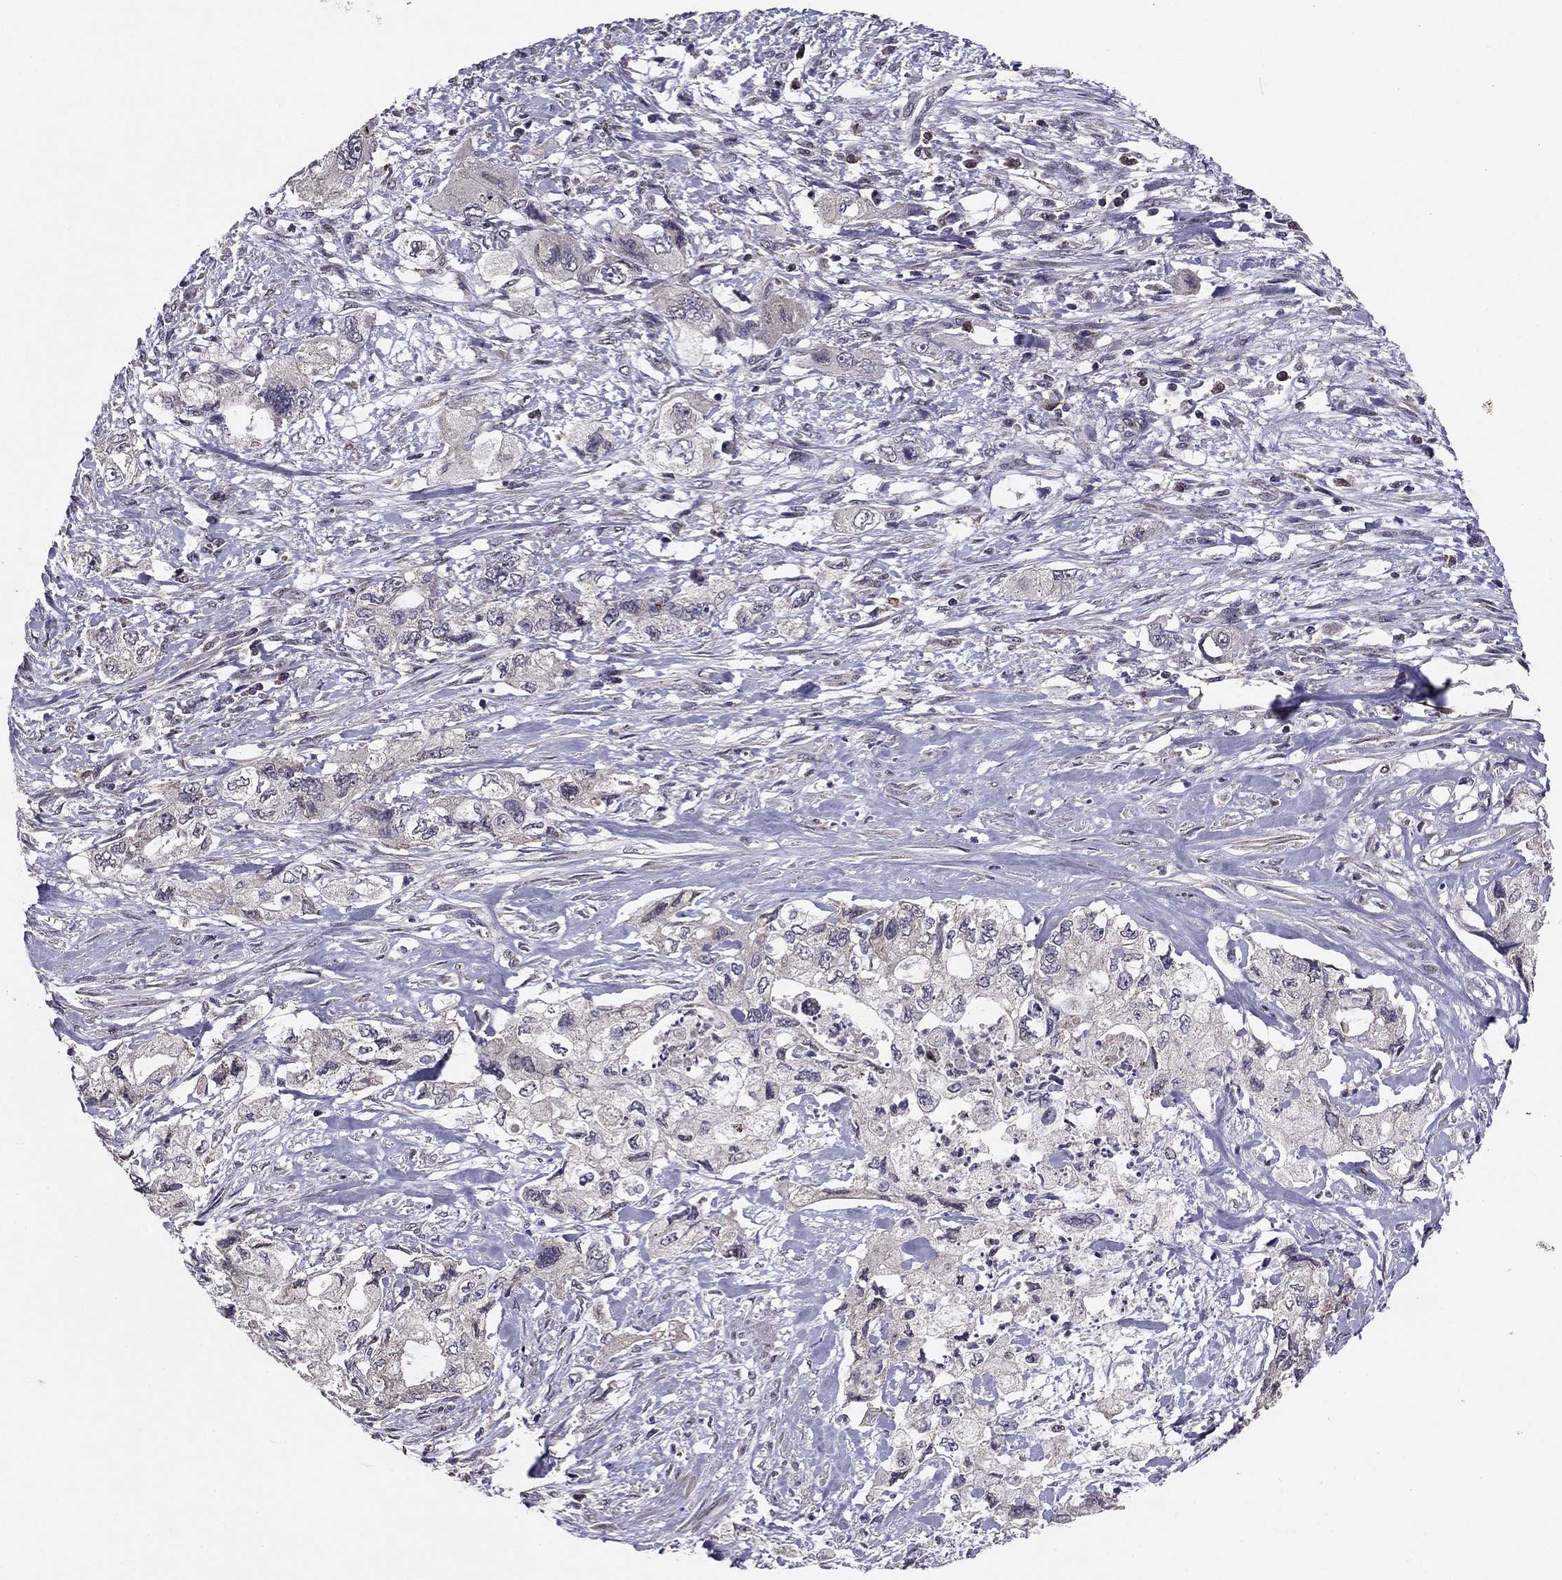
{"staining": {"intensity": "negative", "quantity": "none", "location": "none"}, "tissue": "pancreatic cancer", "cell_type": "Tumor cells", "image_type": "cancer", "snomed": [{"axis": "morphology", "description": "Adenocarcinoma, NOS"}, {"axis": "topography", "description": "Pancreas"}], "caption": "Tumor cells show no significant protein staining in pancreatic cancer (adenocarcinoma).", "gene": "HCN1", "patient": {"sex": "female", "age": 73}}